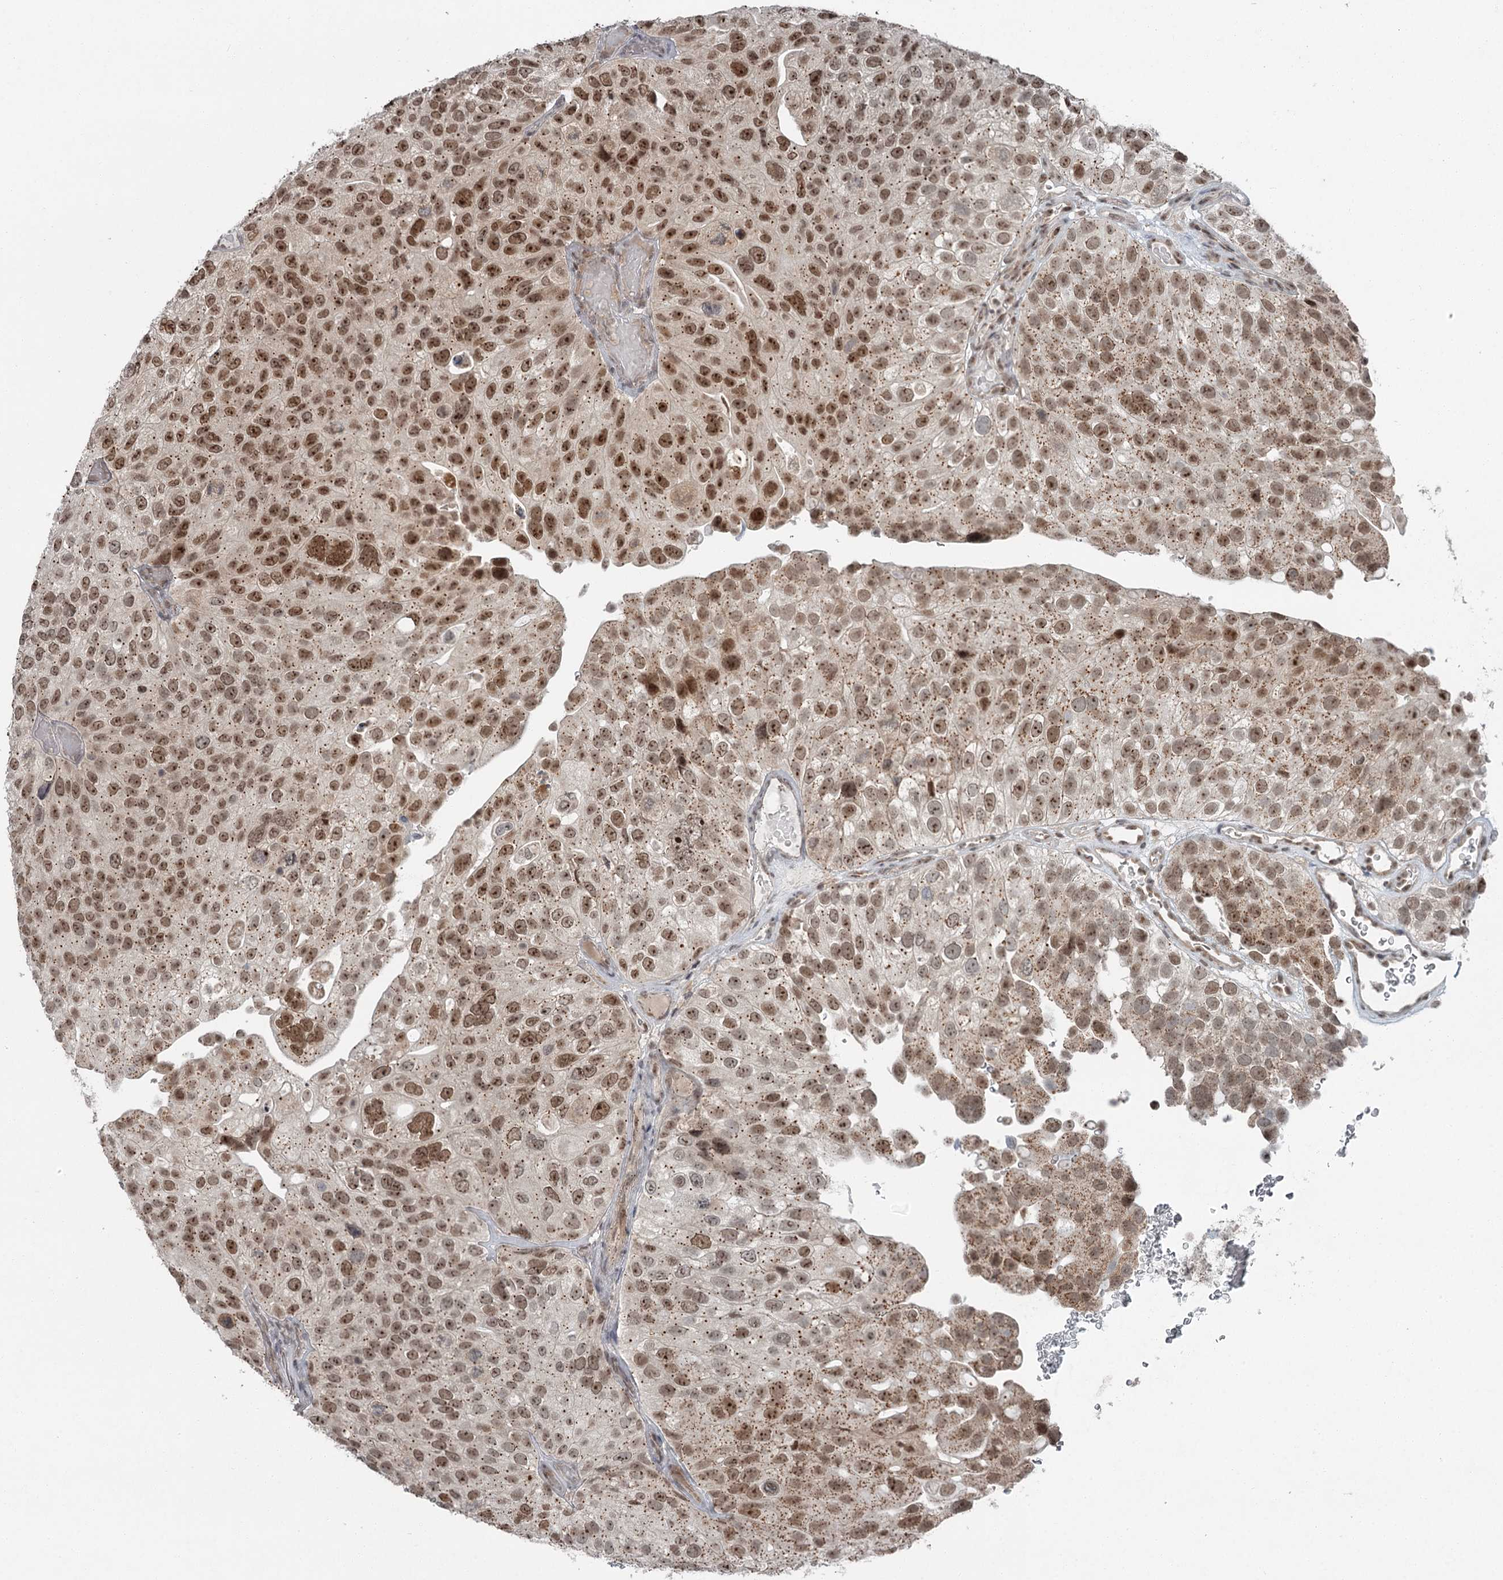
{"staining": {"intensity": "moderate", "quantity": ">75%", "location": "nuclear"}, "tissue": "urothelial cancer", "cell_type": "Tumor cells", "image_type": "cancer", "snomed": [{"axis": "morphology", "description": "Urothelial carcinoma, Low grade"}, {"axis": "topography", "description": "Urinary bladder"}], "caption": "Moderate nuclear expression is present in about >75% of tumor cells in urothelial carcinoma (low-grade). Immunohistochemistry (ihc) stains the protein in brown and the nuclei are stained blue.", "gene": "EXOSC1", "patient": {"sex": "male", "age": 78}}